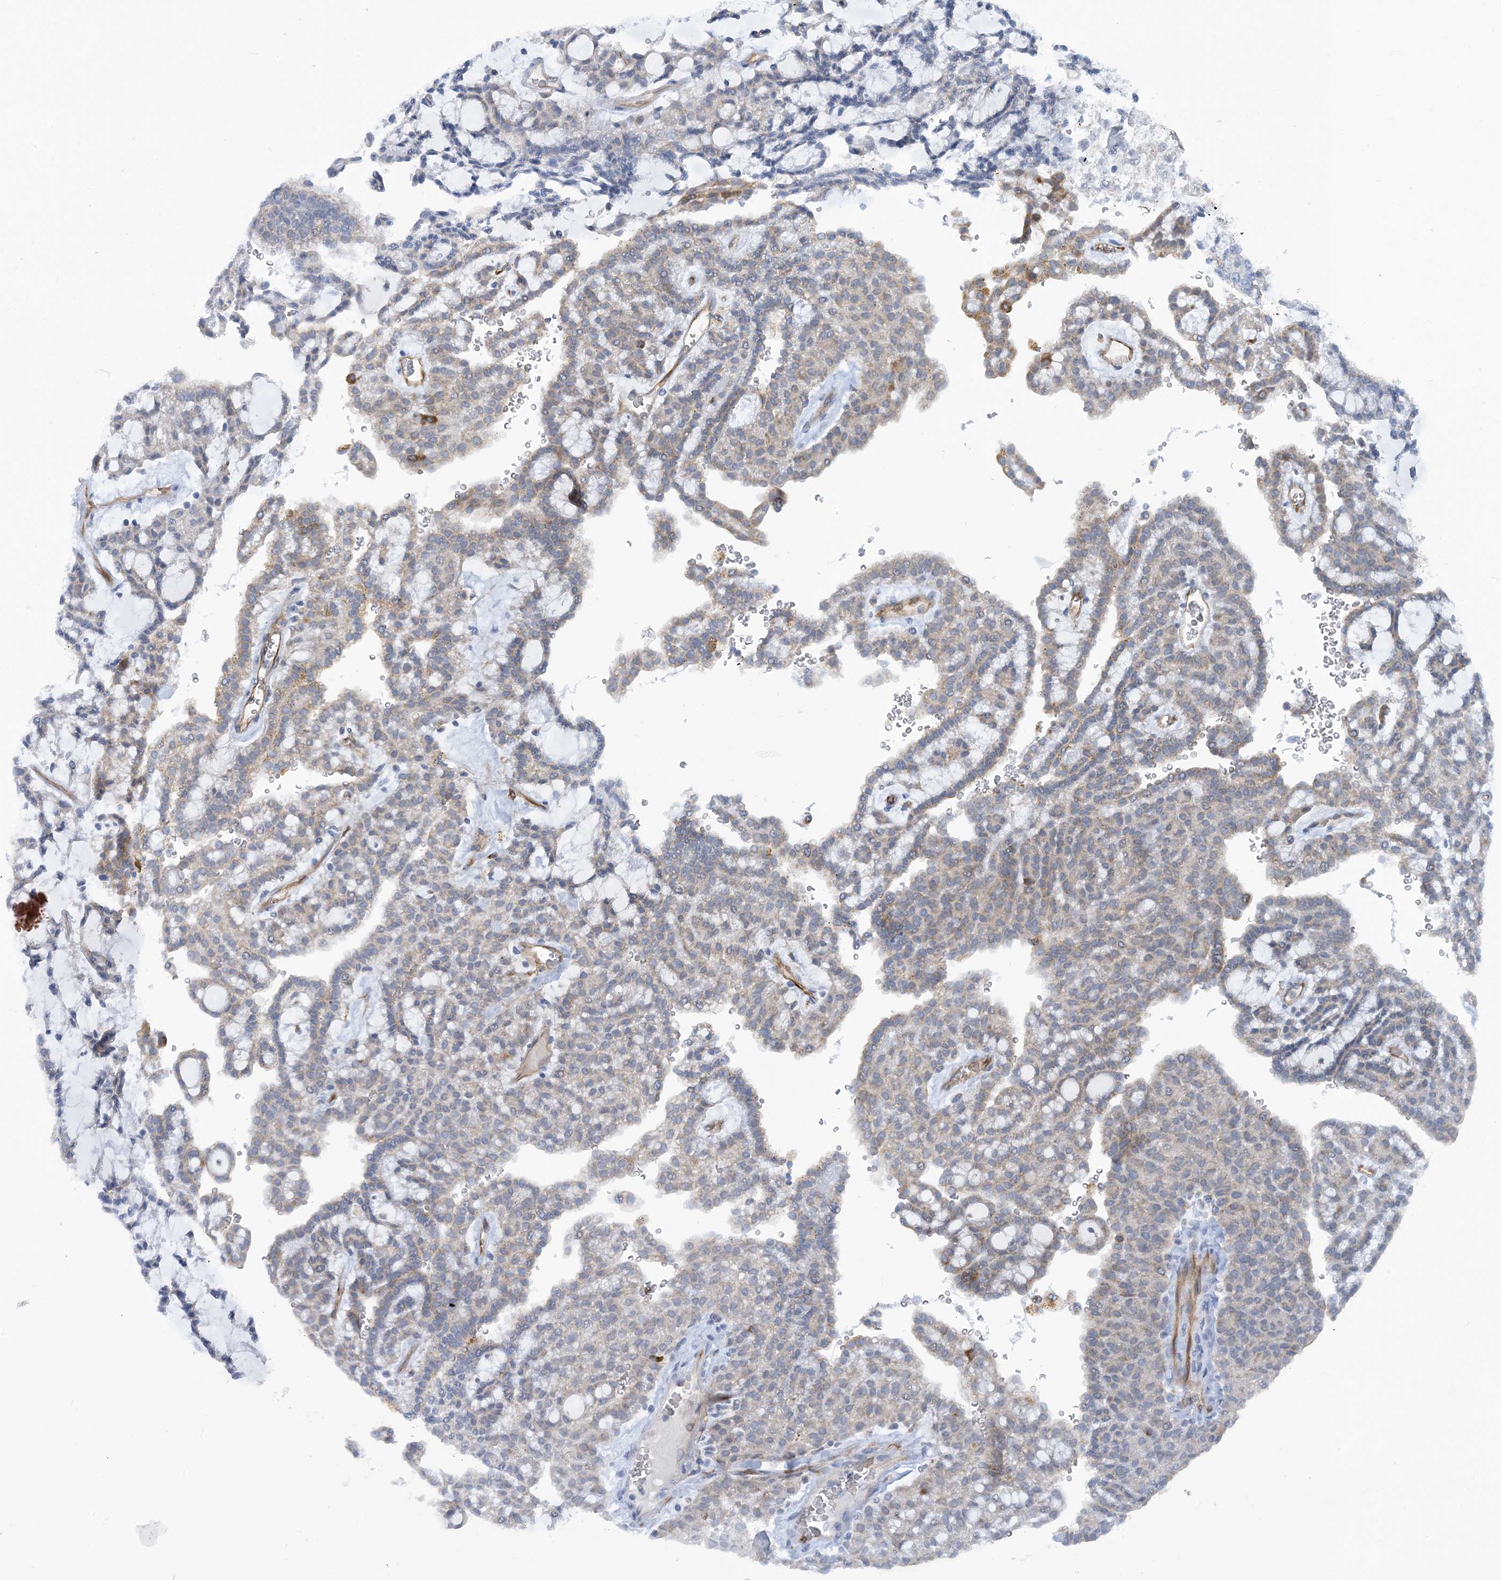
{"staining": {"intensity": "weak", "quantity": "<25%", "location": "cytoplasmic/membranous"}, "tissue": "renal cancer", "cell_type": "Tumor cells", "image_type": "cancer", "snomed": [{"axis": "morphology", "description": "Adenocarcinoma, NOS"}, {"axis": "topography", "description": "Kidney"}], "caption": "A histopathology image of human adenocarcinoma (renal) is negative for staining in tumor cells. (Stains: DAB (3,3'-diaminobenzidine) IHC with hematoxylin counter stain, Microscopy: brightfield microscopy at high magnification).", "gene": "EIF2A", "patient": {"sex": "male", "age": 63}}